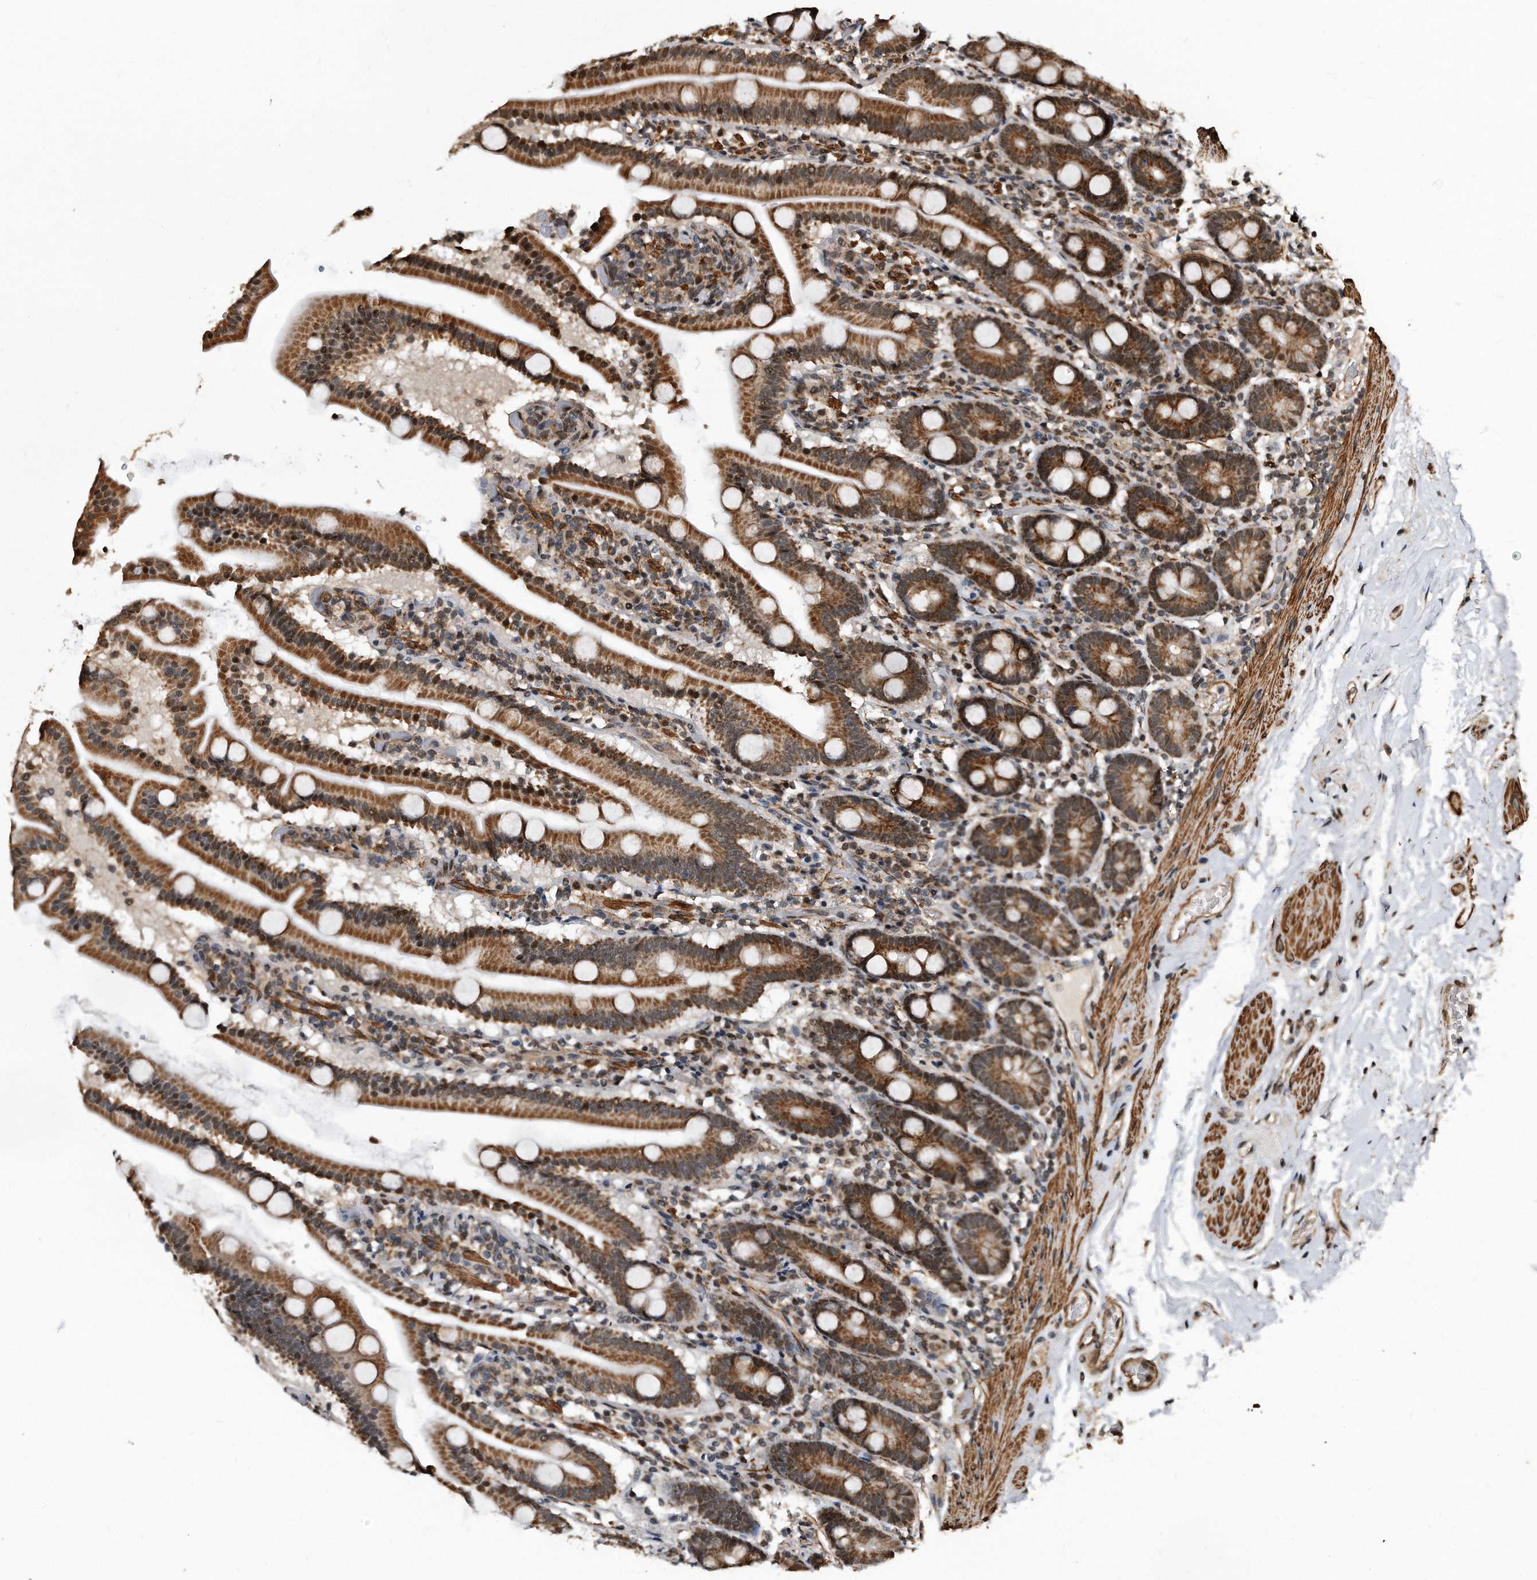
{"staining": {"intensity": "strong", "quantity": ">75%", "location": "cytoplasmic/membranous"}, "tissue": "duodenum", "cell_type": "Glandular cells", "image_type": "normal", "snomed": [{"axis": "morphology", "description": "Normal tissue, NOS"}, {"axis": "topography", "description": "Duodenum"}], "caption": "The histopathology image shows a brown stain indicating the presence of a protein in the cytoplasmic/membranous of glandular cells in duodenum. (IHC, brightfield microscopy, high magnification).", "gene": "DUSP22", "patient": {"sex": "male", "age": 55}}